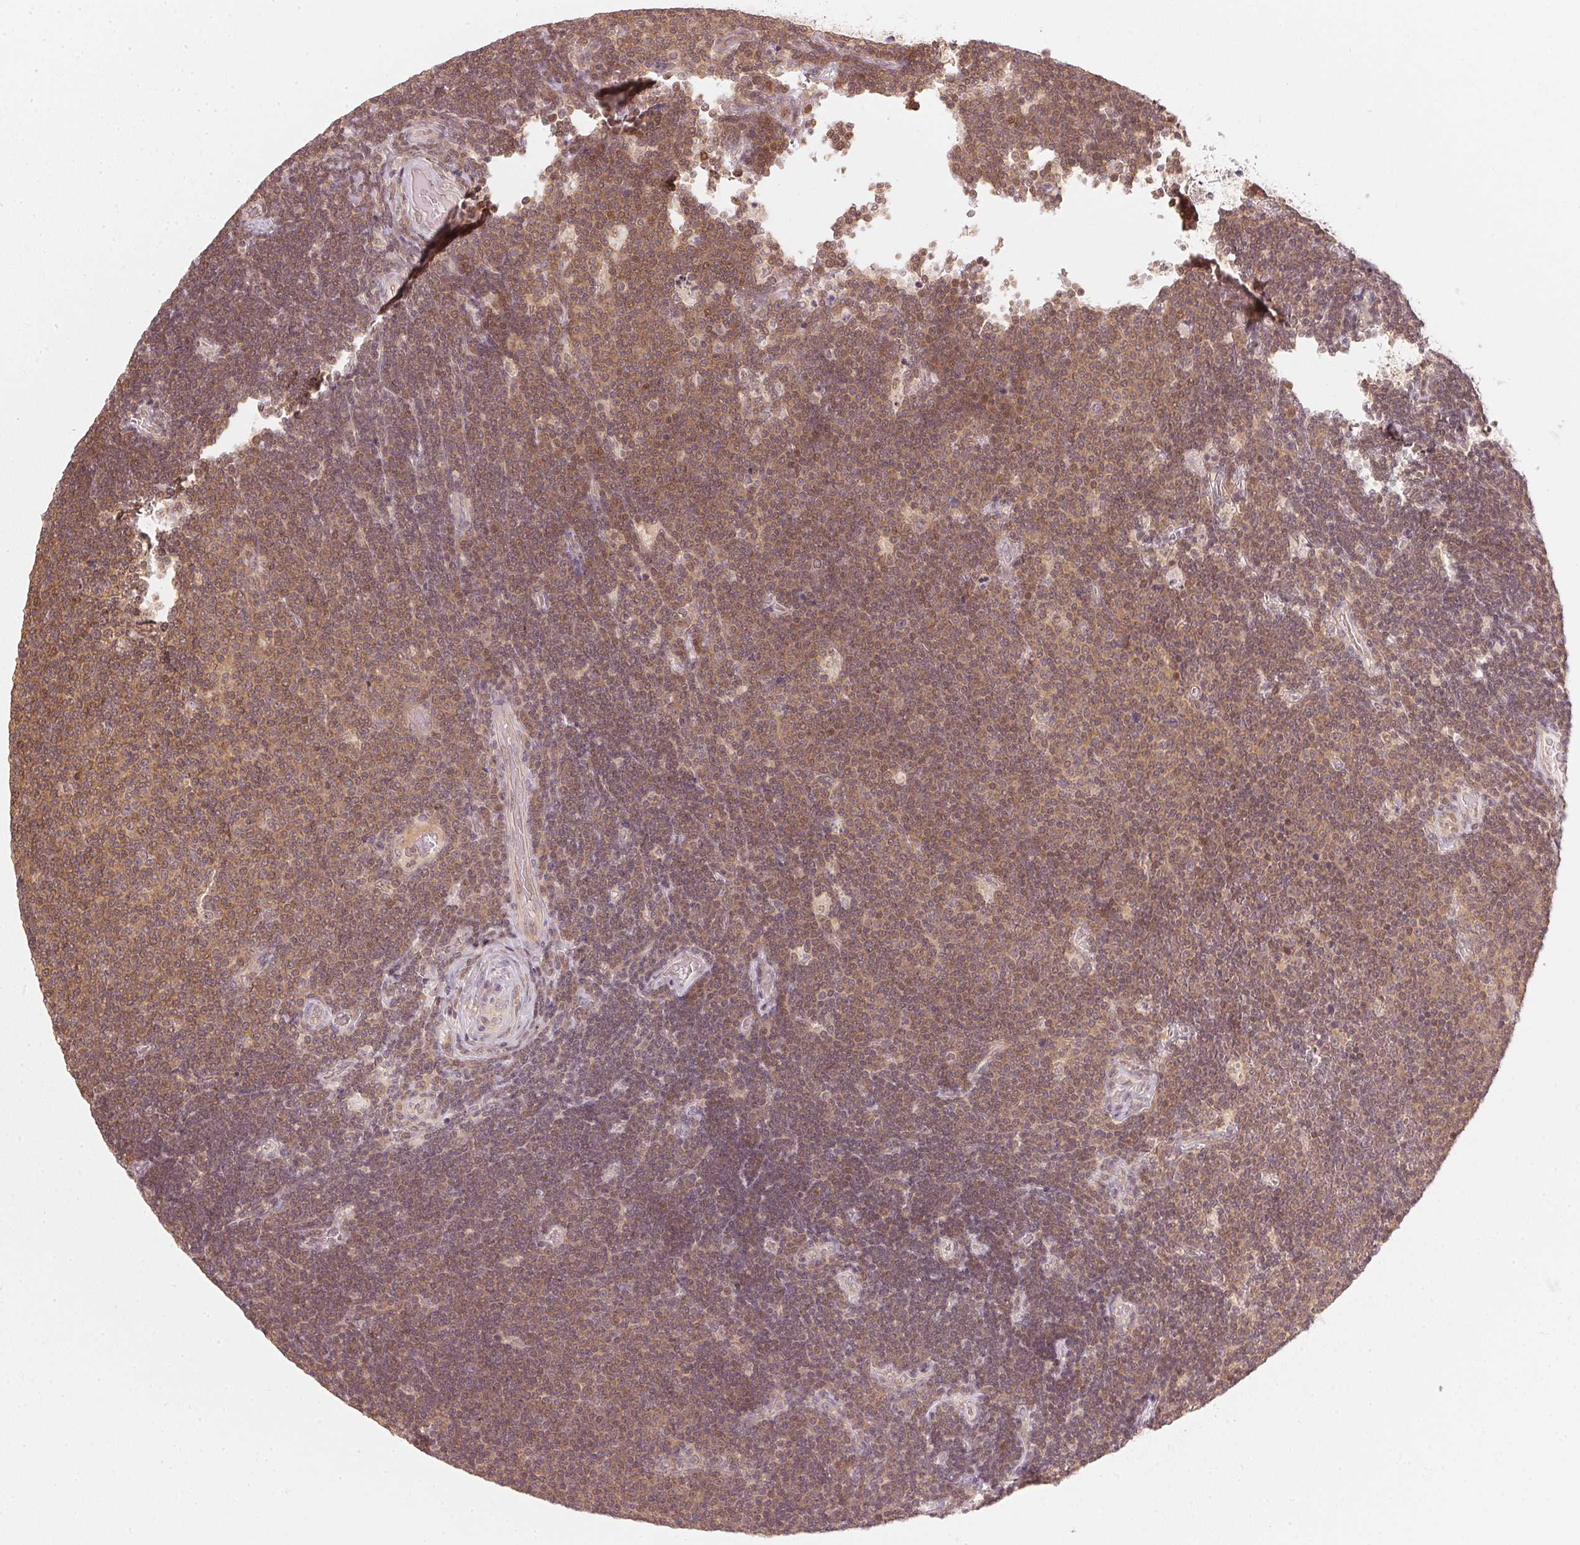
{"staining": {"intensity": "moderate", "quantity": "25%-75%", "location": "cytoplasmic/membranous,nuclear"}, "tissue": "lymphoma", "cell_type": "Tumor cells", "image_type": "cancer", "snomed": [{"axis": "morphology", "description": "Malignant lymphoma, non-Hodgkin's type, Low grade"}, {"axis": "topography", "description": "Brain"}], "caption": "An image of lymphoma stained for a protein reveals moderate cytoplasmic/membranous and nuclear brown staining in tumor cells. (brown staining indicates protein expression, while blue staining denotes nuclei).", "gene": "UBE2L3", "patient": {"sex": "female", "age": 66}}